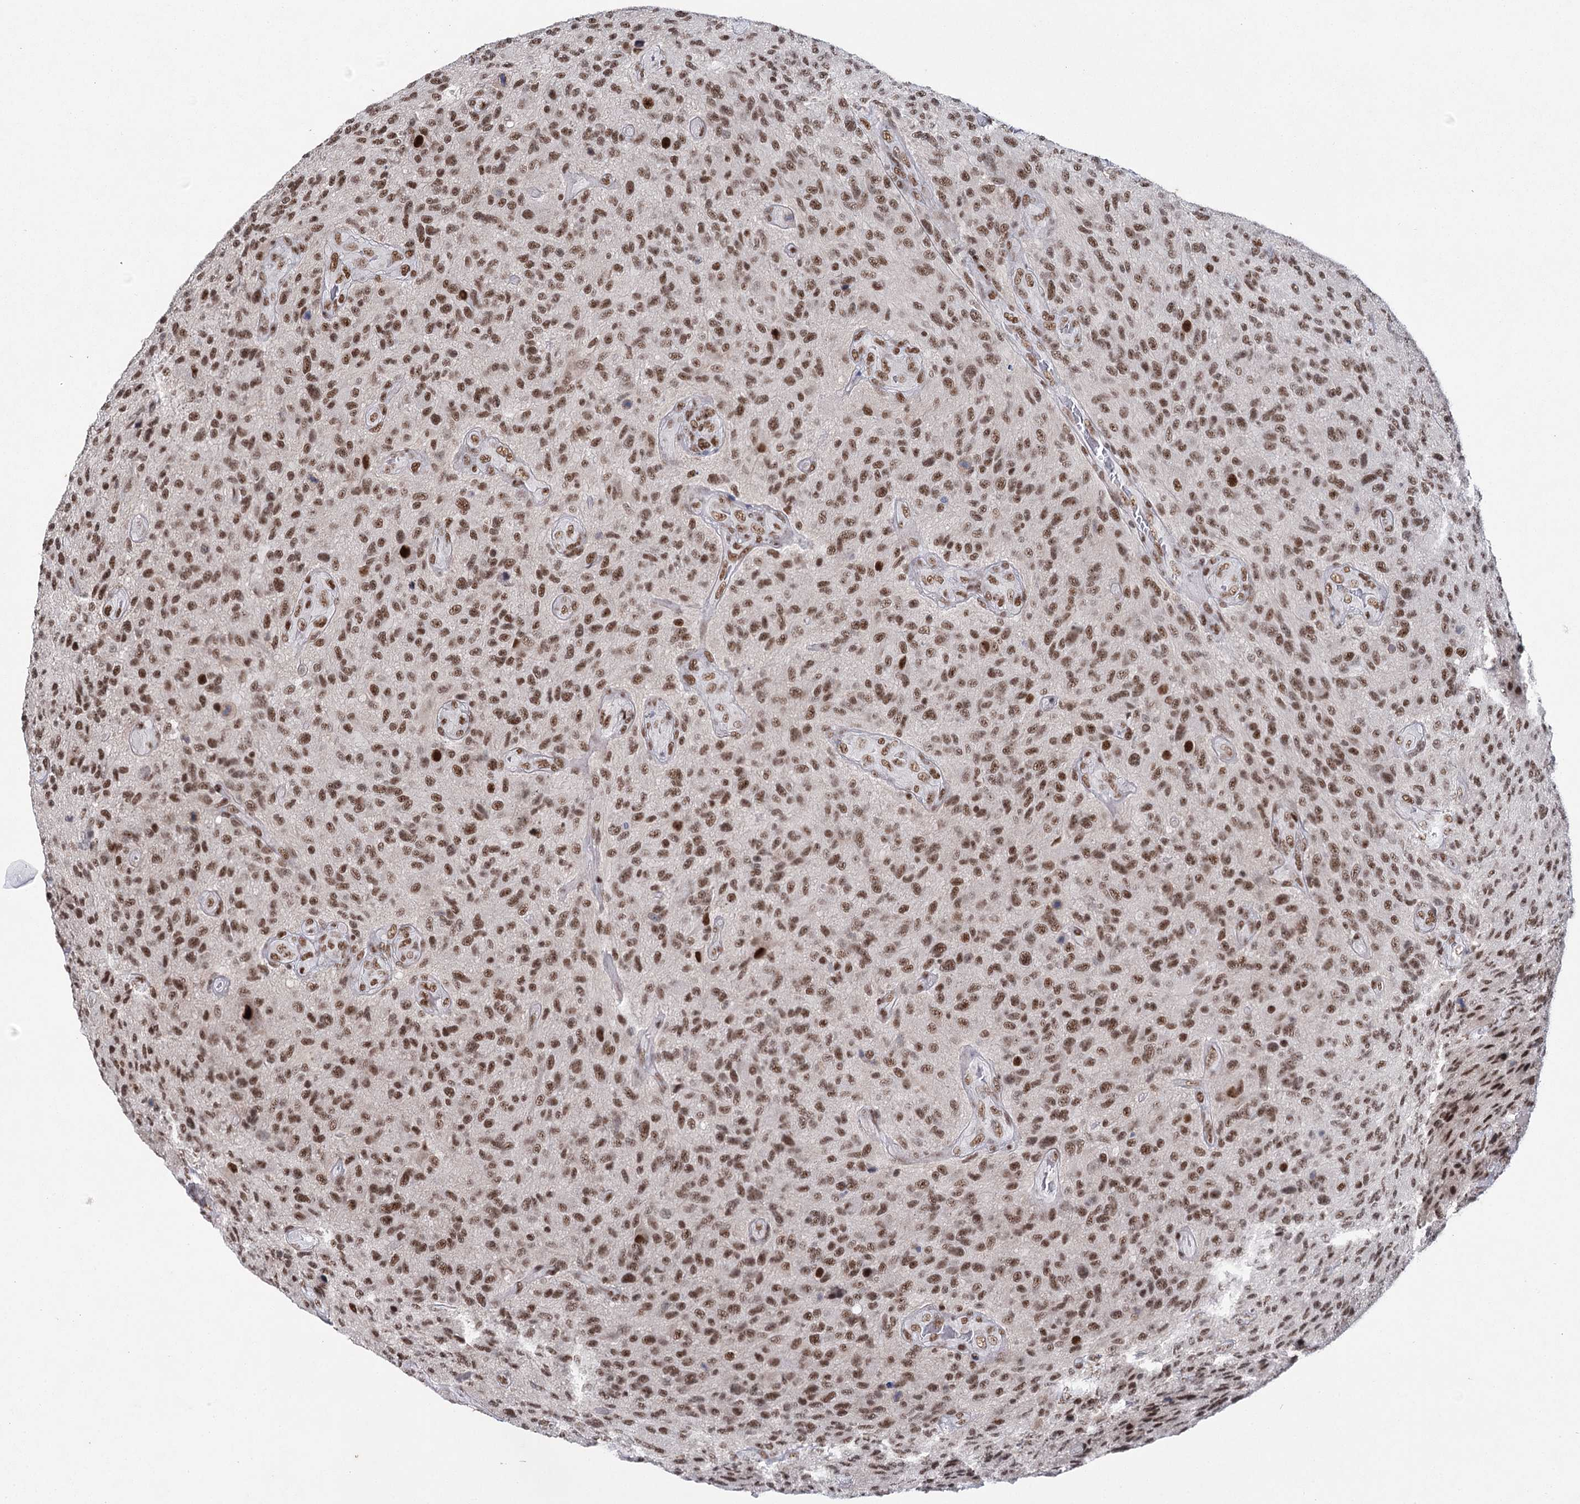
{"staining": {"intensity": "moderate", "quantity": ">75%", "location": "nuclear"}, "tissue": "glioma", "cell_type": "Tumor cells", "image_type": "cancer", "snomed": [{"axis": "morphology", "description": "Glioma, malignant, High grade"}, {"axis": "topography", "description": "Brain"}], "caption": "Protein expression analysis of human glioma reveals moderate nuclear positivity in about >75% of tumor cells. The protein is shown in brown color, while the nuclei are stained blue.", "gene": "SCAF8", "patient": {"sex": "male", "age": 47}}